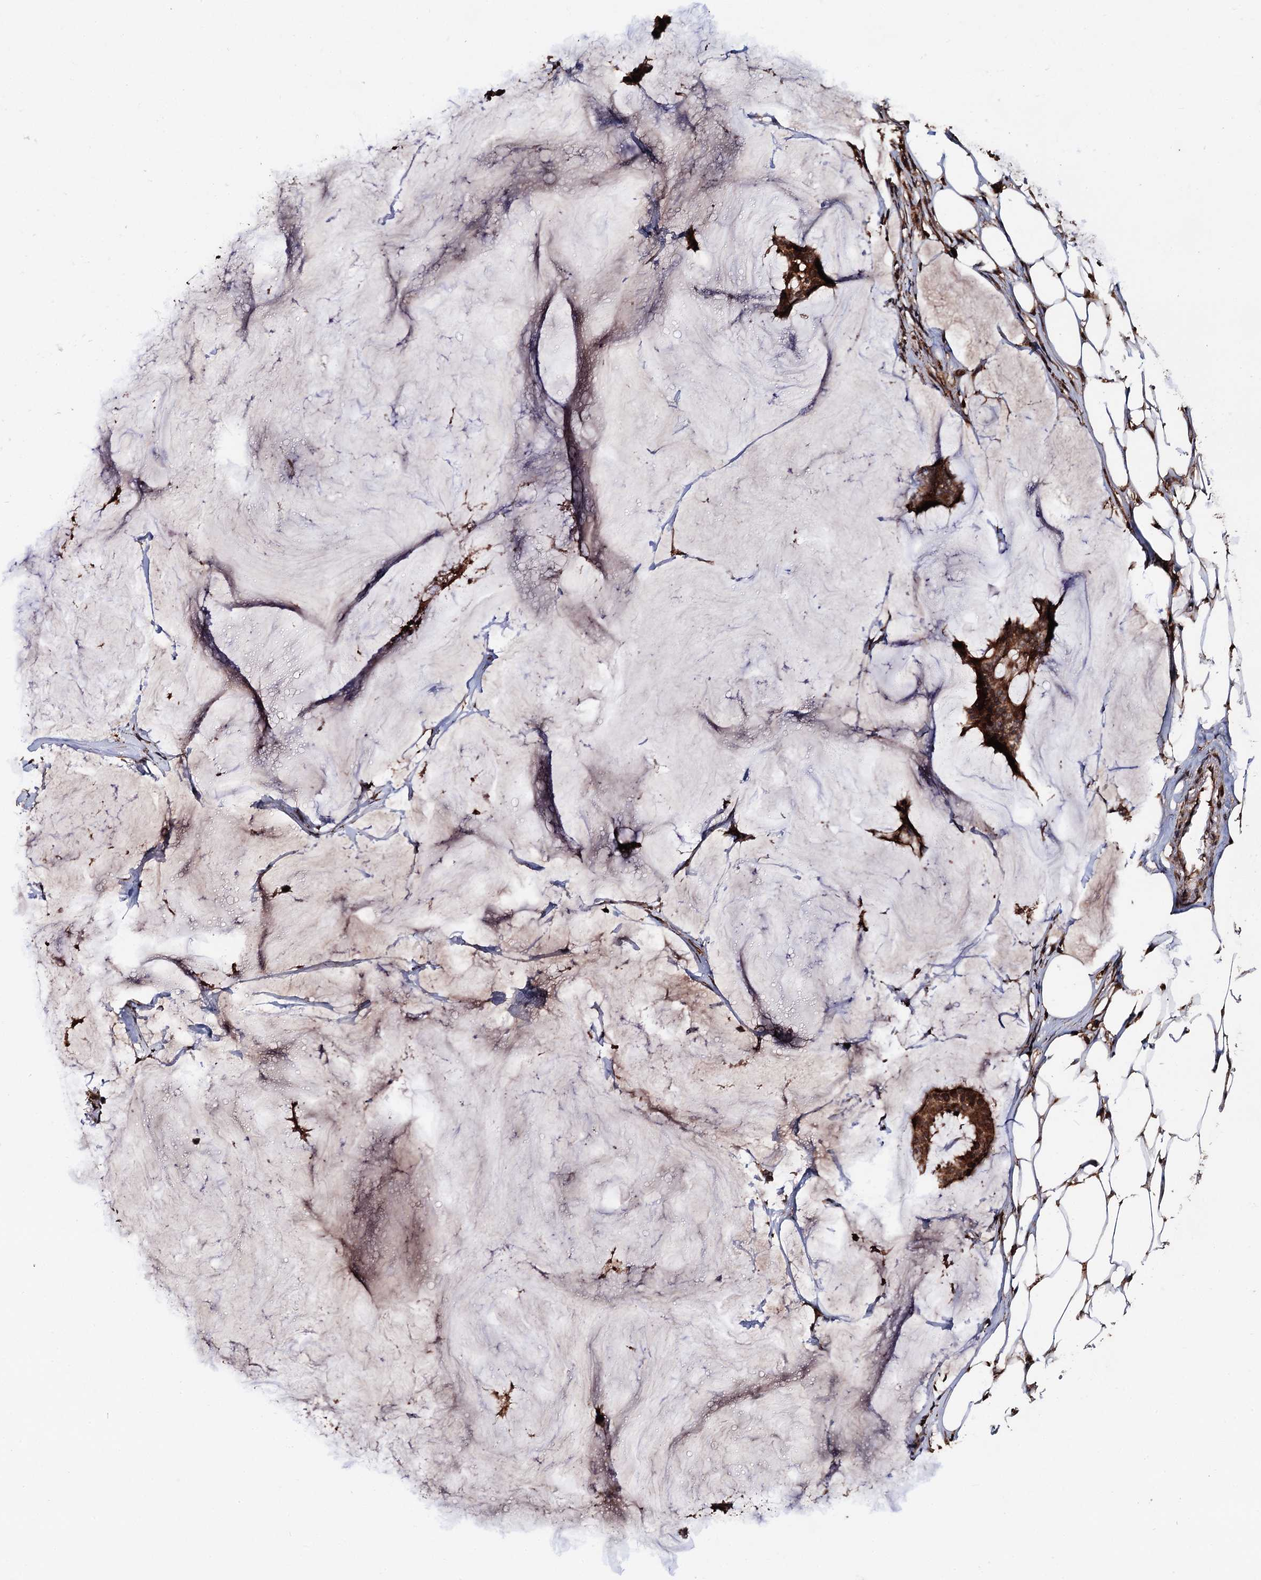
{"staining": {"intensity": "strong", "quantity": ">75%", "location": "cytoplasmic/membranous"}, "tissue": "breast cancer", "cell_type": "Tumor cells", "image_type": "cancer", "snomed": [{"axis": "morphology", "description": "Duct carcinoma"}, {"axis": "topography", "description": "Breast"}], "caption": "DAB immunohistochemical staining of intraductal carcinoma (breast) shows strong cytoplasmic/membranous protein expression in about >75% of tumor cells.", "gene": "RGS11", "patient": {"sex": "female", "age": 93}}